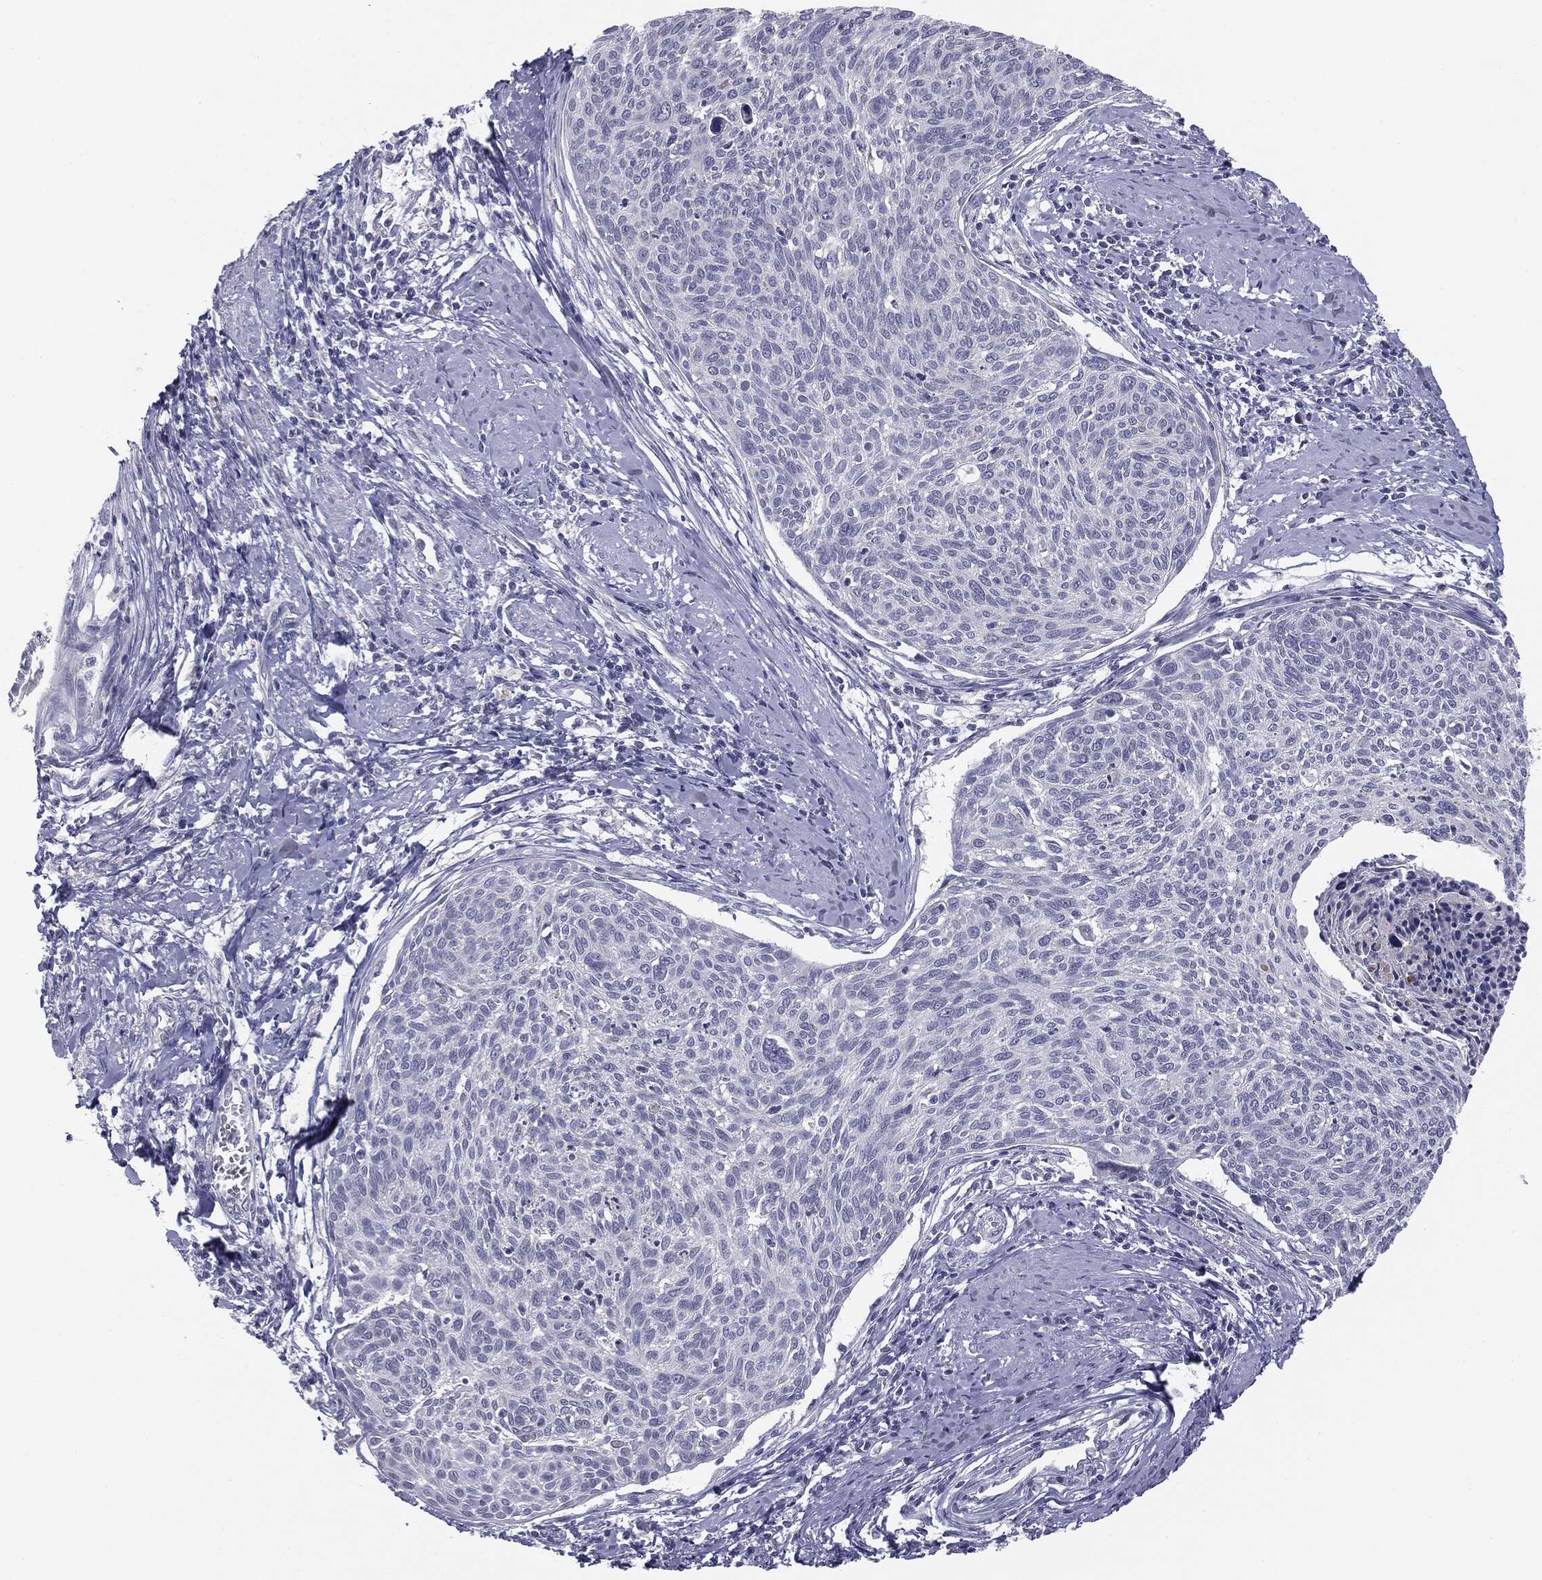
{"staining": {"intensity": "negative", "quantity": "none", "location": "none"}, "tissue": "cervical cancer", "cell_type": "Tumor cells", "image_type": "cancer", "snomed": [{"axis": "morphology", "description": "Squamous cell carcinoma, NOS"}, {"axis": "topography", "description": "Cervix"}], "caption": "High power microscopy micrograph of an immunohistochemistry (IHC) image of squamous cell carcinoma (cervical), revealing no significant staining in tumor cells.", "gene": "MUC1", "patient": {"sex": "female", "age": 49}}